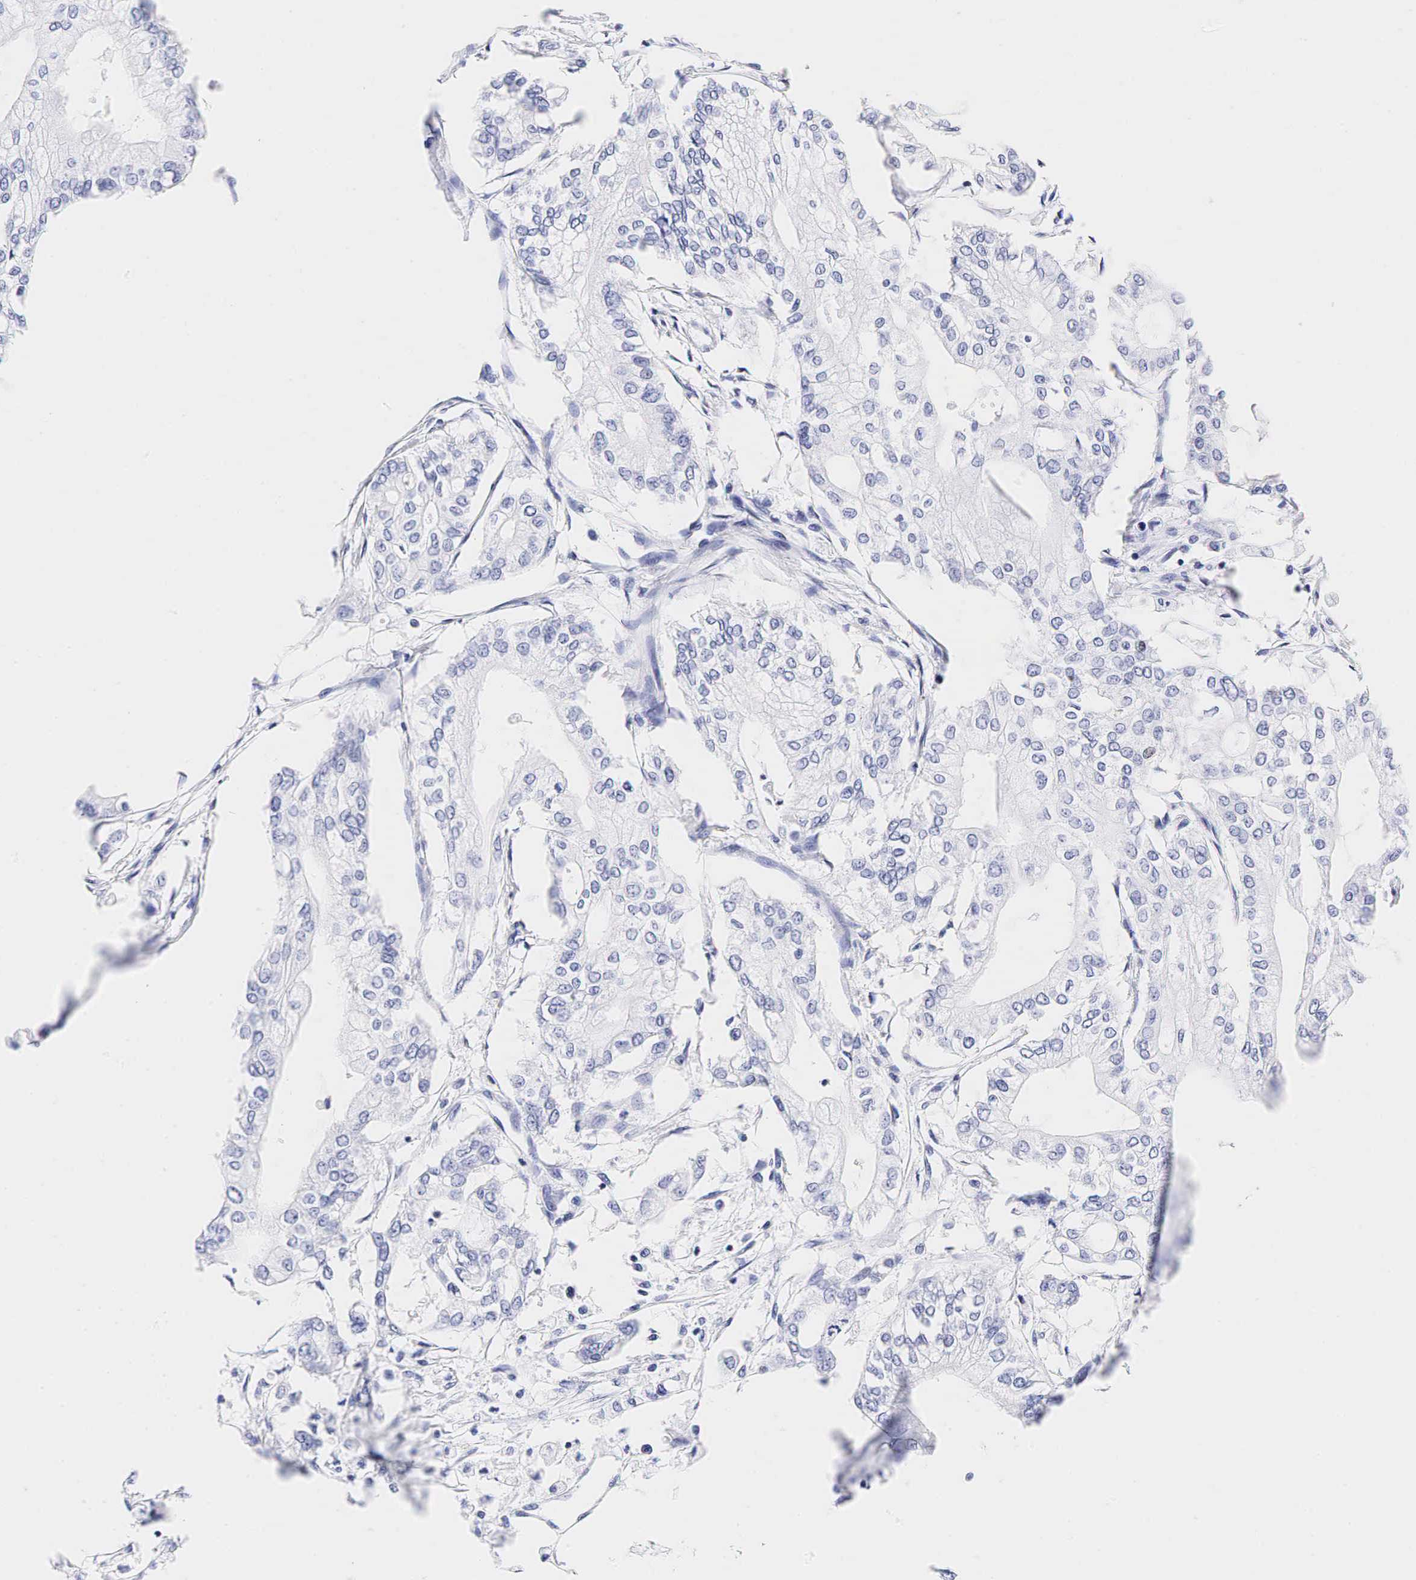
{"staining": {"intensity": "negative", "quantity": "none", "location": "none"}, "tissue": "pancreatic cancer", "cell_type": "Tumor cells", "image_type": "cancer", "snomed": [{"axis": "morphology", "description": "Adenocarcinoma, NOS"}, {"axis": "topography", "description": "Pancreas"}], "caption": "An immunohistochemistry image of pancreatic cancer (adenocarcinoma) is shown. There is no staining in tumor cells of pancreatic cancer (adenocarcinoma).", "gene": "CALD1", "patient": {"sex": "male", "age": 79}}